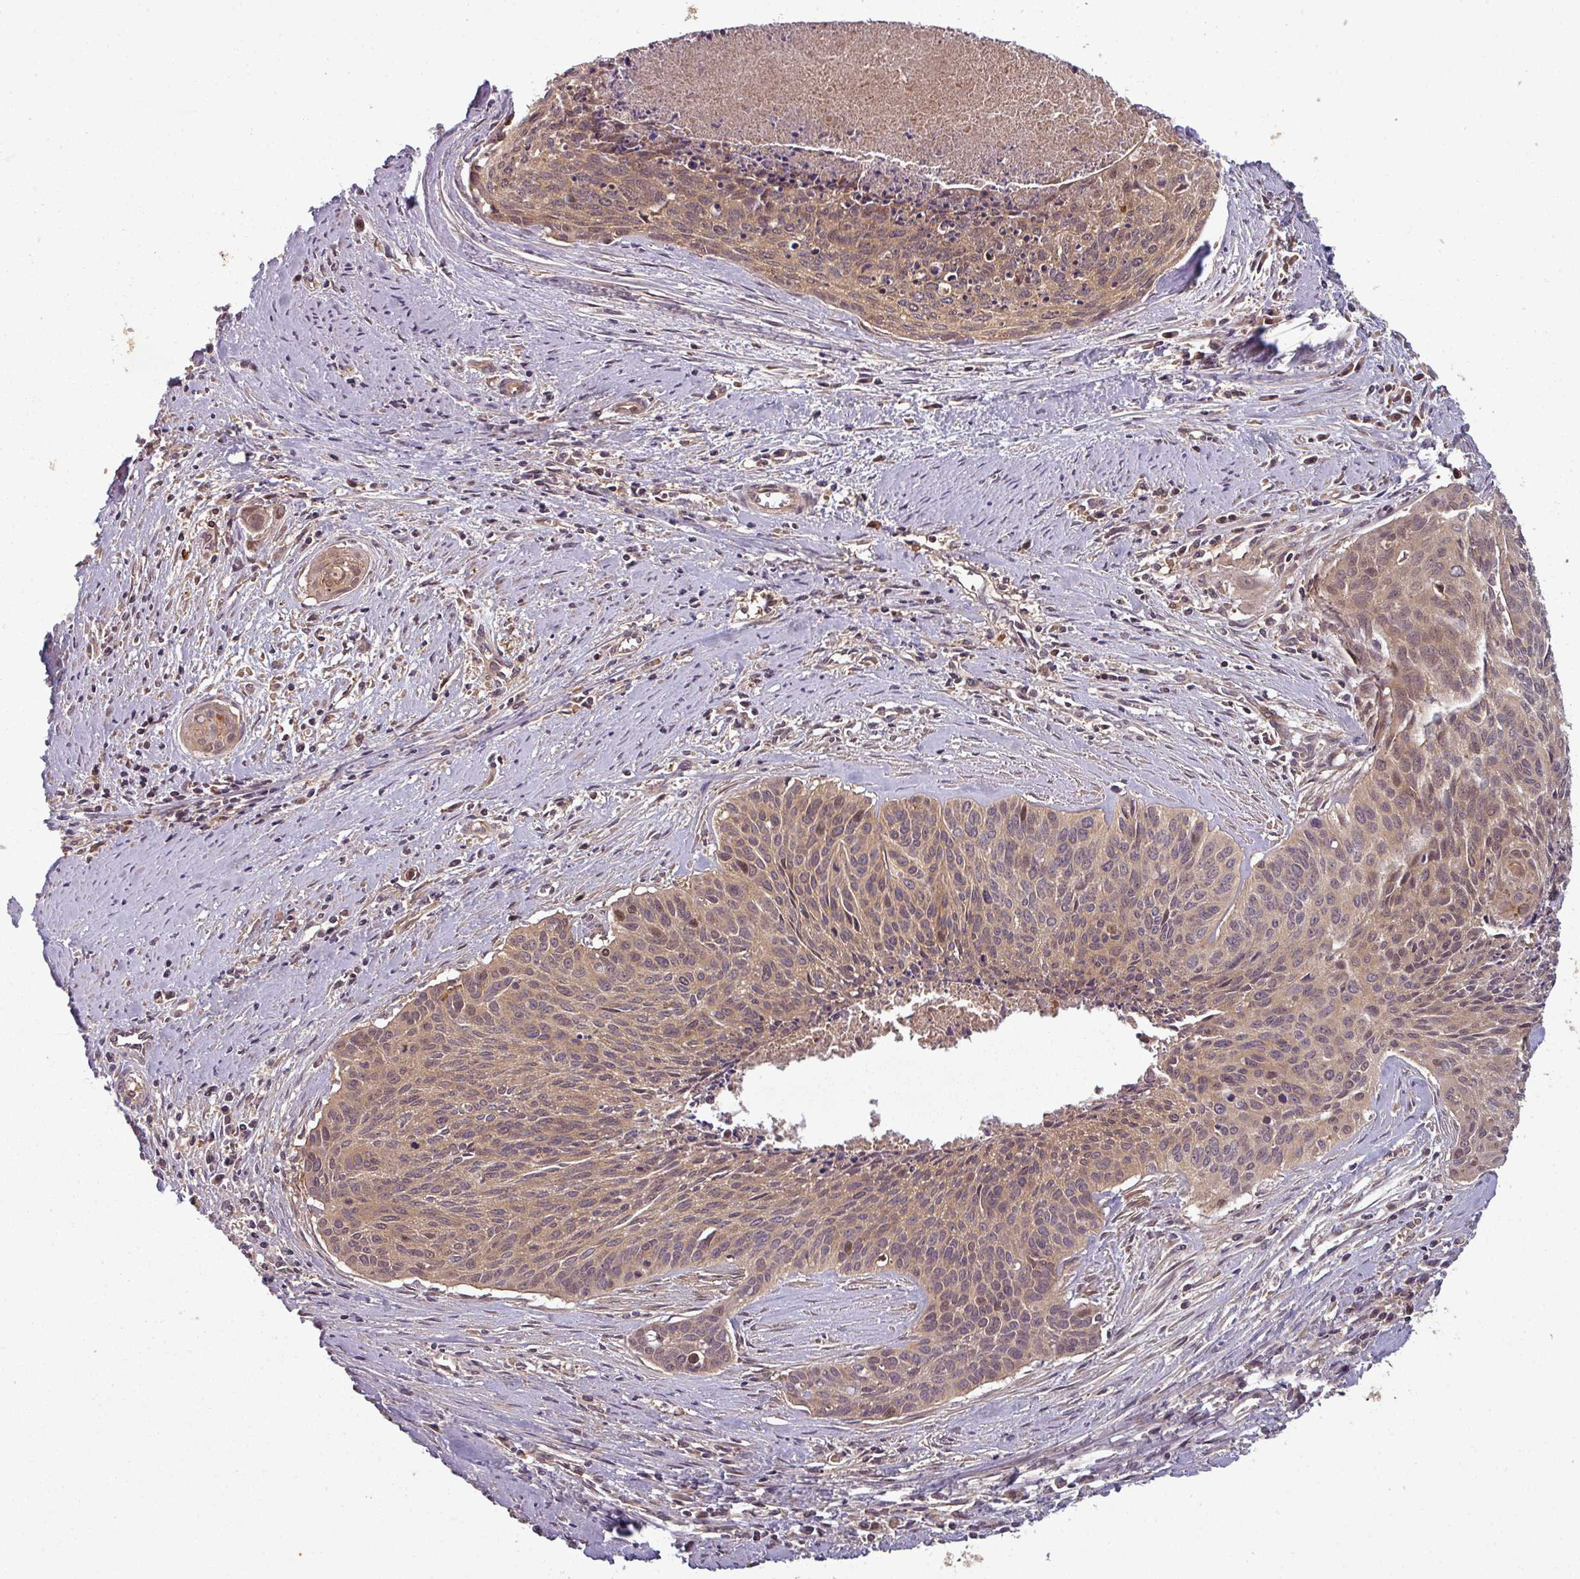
{"staining": {"intensity": "weak", "quantity": ">75%", "location": "cytoplasmic/membranous"}, "tissue": "cervical cancer", "cell_type": "Tumor cells", "image_type": "cancer", "snomed": [{"axis": "morphology", "description": "Squamous cell carcinoma, NOS"}, {"axis": "topography", "description": "Cervix"}], "caption": "Protein positivity by IHC displays weak cytoplasmic/membranous staining in approximately >75% of tumor cells in squamous cell carcinoma (cervical). (DAB = brown stain, brightfield microscopy at high magnification).", "gene": "GSKIP", "patient": {"sex": "female", "age": 55}}